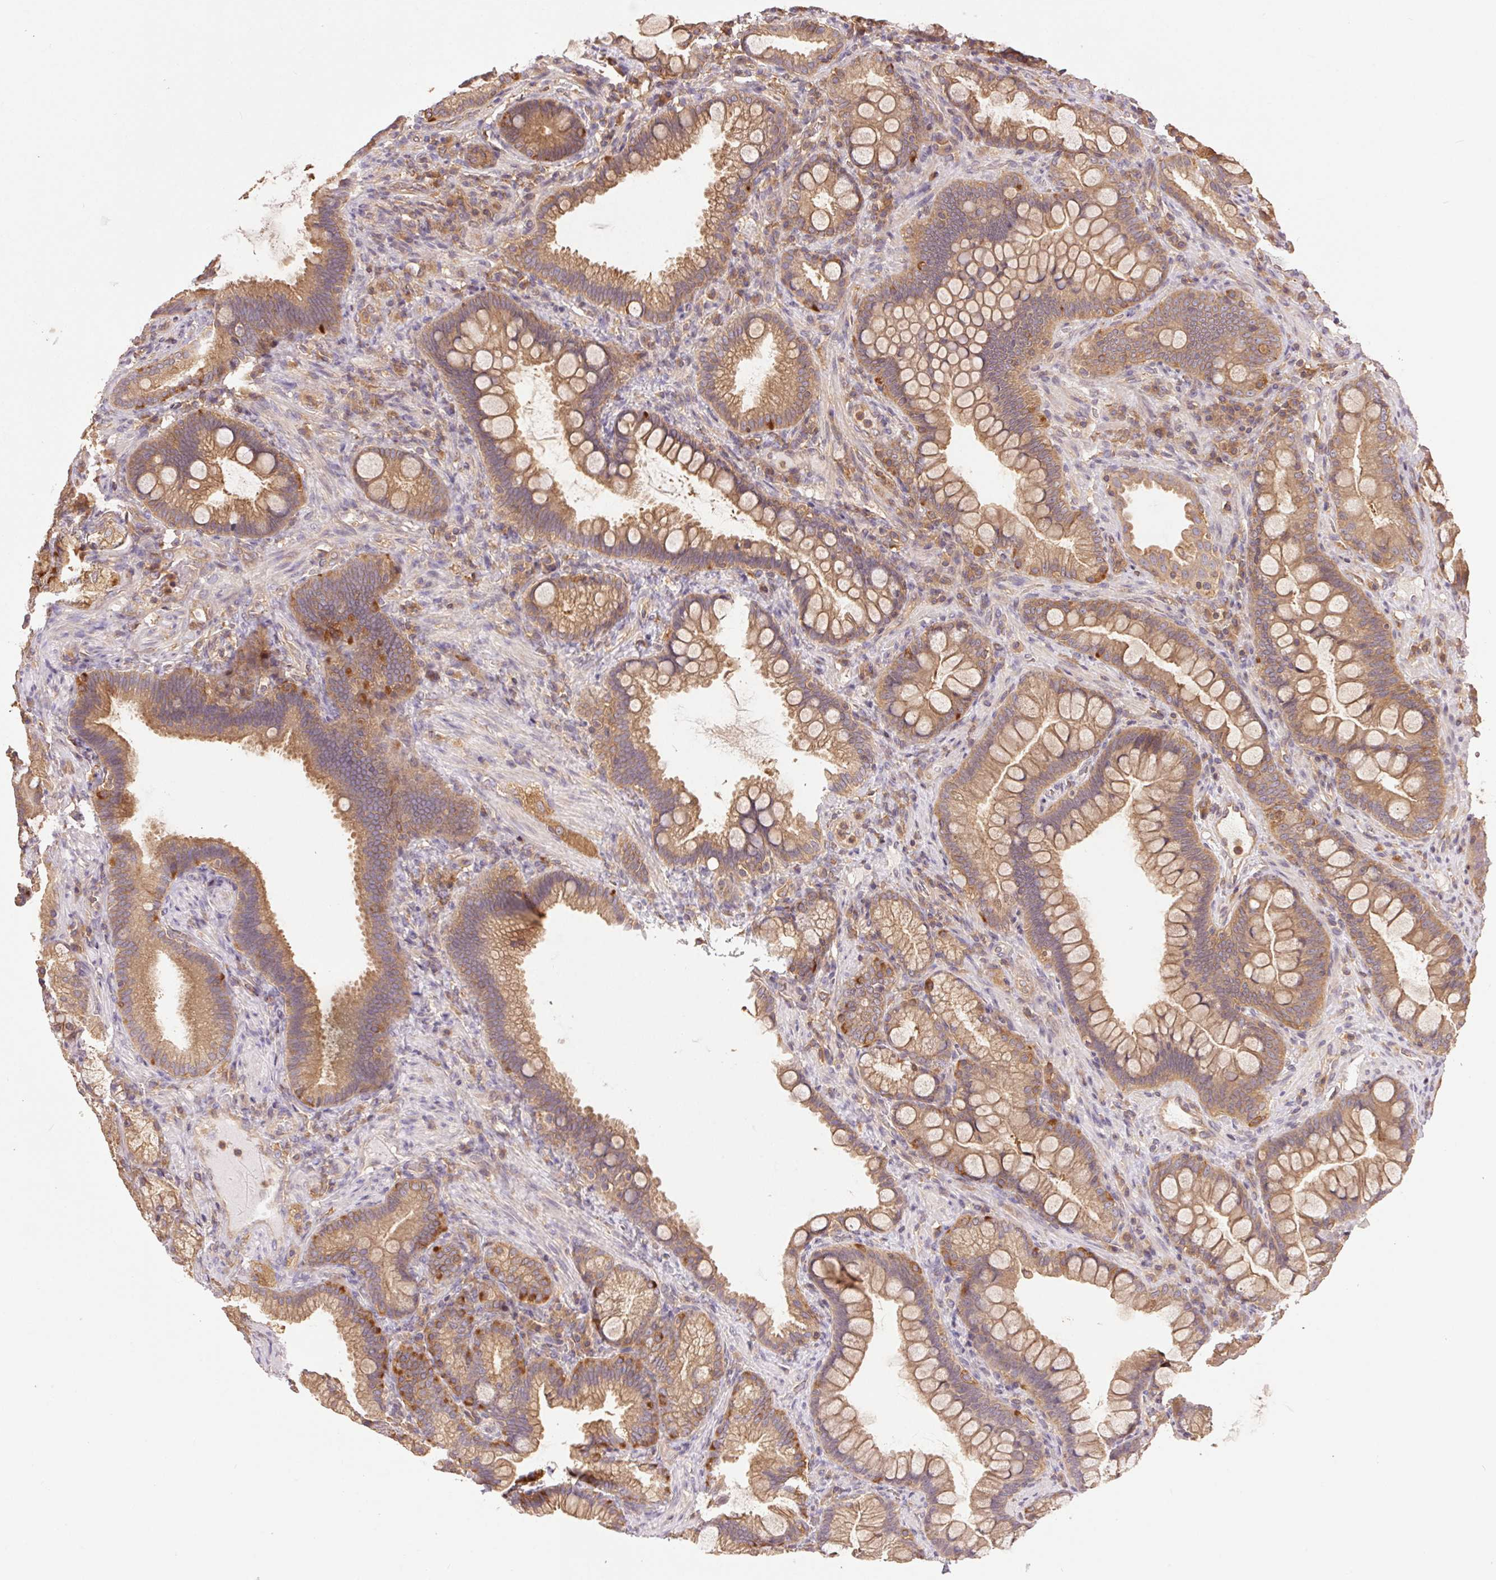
{"staining": {"intensity": "moderate", "quantity": ">75%", "location": "cytoplasmic/membranous"}, "tissue": "duodenum", "cell_type": "Glandular cells", "image_type": "normal", "snomed": [{"axis": "morphology", "description": "Normal tissue, NOS"}, {"axis": "topography", "description": "Pancreas"}, {"axis": "topography", "description": "Duodenum"}], "caption": "Immunohistochemistry (DAB) staining of normal duodenum demonstrates moderate cytoplasmic/membranous protein positivity in about >75% of glandular cells.", "gene": "GDI1", "patient": {"sex": "male", "age": 59}}